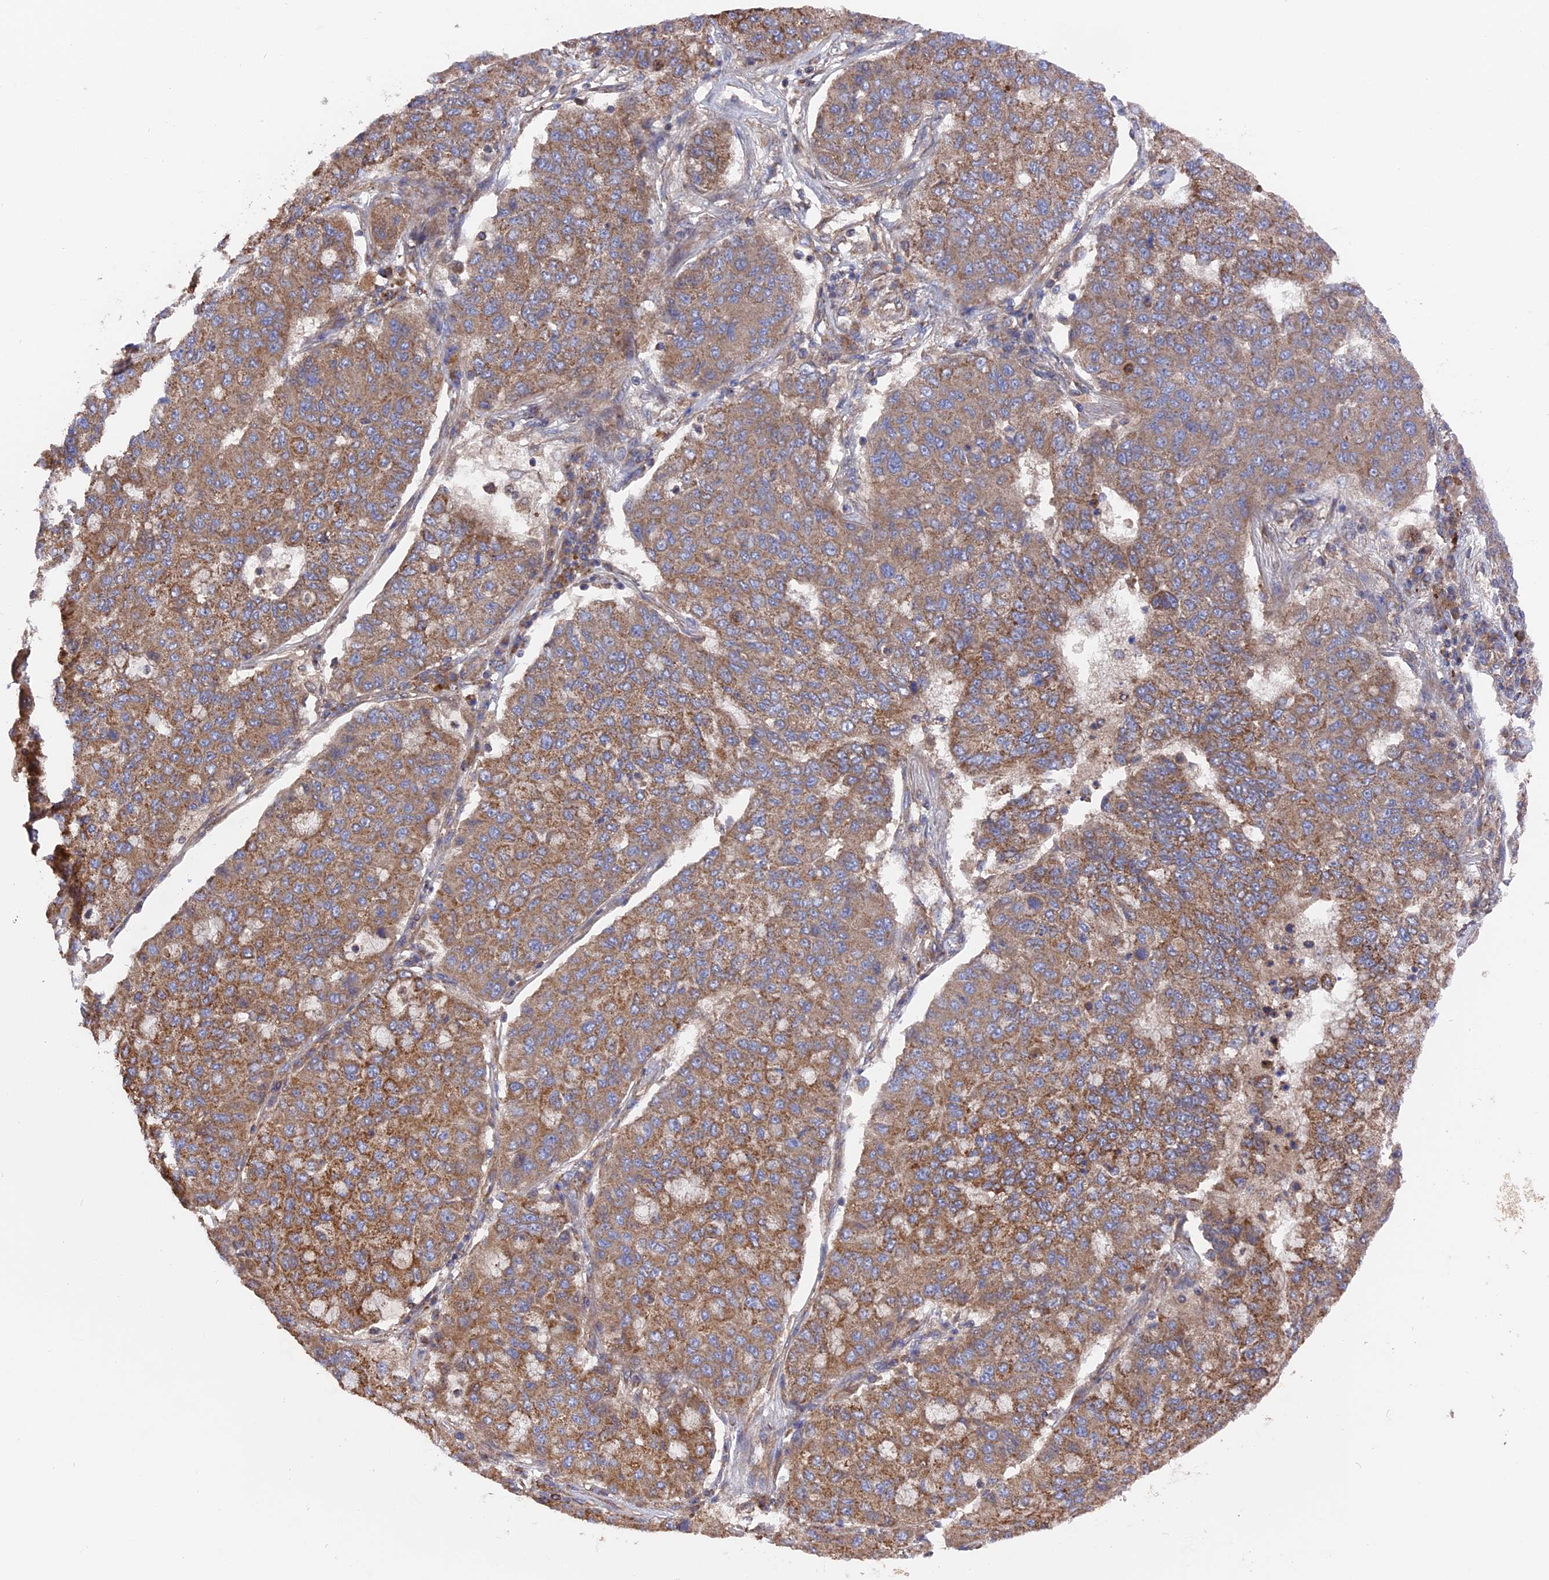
{"staining": {"intensity": "moderate", "quantity": ">75%", "location": "cytoplasmic/membranous"}, "tissue": "lung cancer", "cell_type": "Tumor cells", "image_type": "cancer", "snomed": [{"axis": "morphology", "description": "Squamous cell carcinoma, NOS"}, {"axis": "topography", "description": "Lung"}], "caption": "Immunohistochemical staining of human squamous cell carcinoma (lung) demonstrates moderate cytoplasmic/membranous protein expression in approximately >75% of tumor cells. The staining was performed using DAB, with brown indicating positive protein expression. Nuclei are stained blue with hematoxylin.", "gene": "TELO2", "patient": {"sex": "male", "age": 74}}